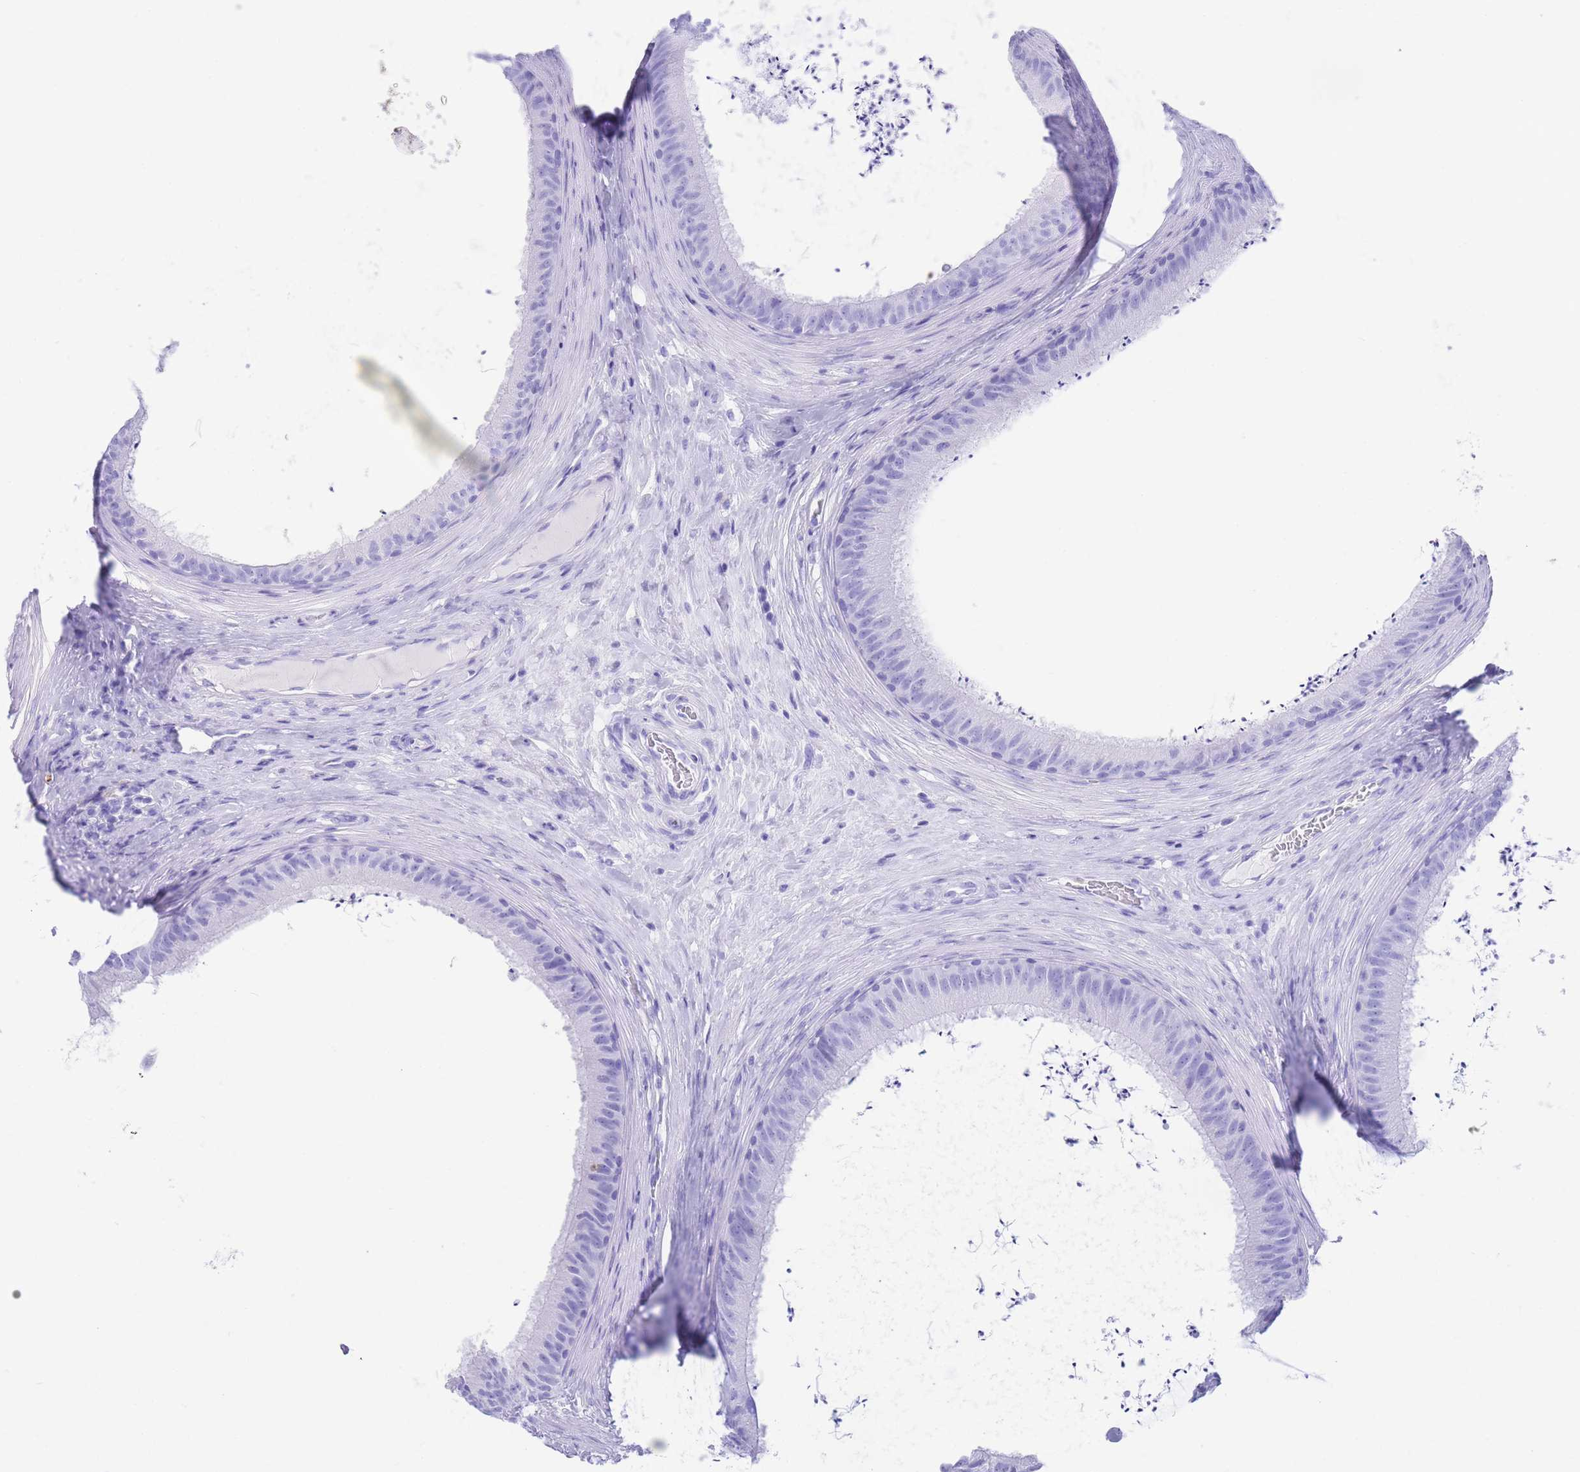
{"staining": {"intensity": "negative", "quantity": "none", "location": "none"}, "tissue": "epididymis", "cell_type": "Glandular cells", "image_type": "normal", "snomed": [{"axis": "morphology", "description": "Normal tissue, NOS"}, {"axis": "topography", "description": "Testis"}, {"axis": "topography", "description": "Epididymis"}], "caption": "Epididymis was stained to show a protein in brown. There is no significant staining in glandular cells. (Stains: DAB (3,3'-diaminobenzidine) immunohistochemistry (IHC) with hematoxylin counter stain, Microscopy: brightfield microscopy at high magnification).", "gene": "SLCO1B1", "patient": {"sex": "male", "age": 41}}